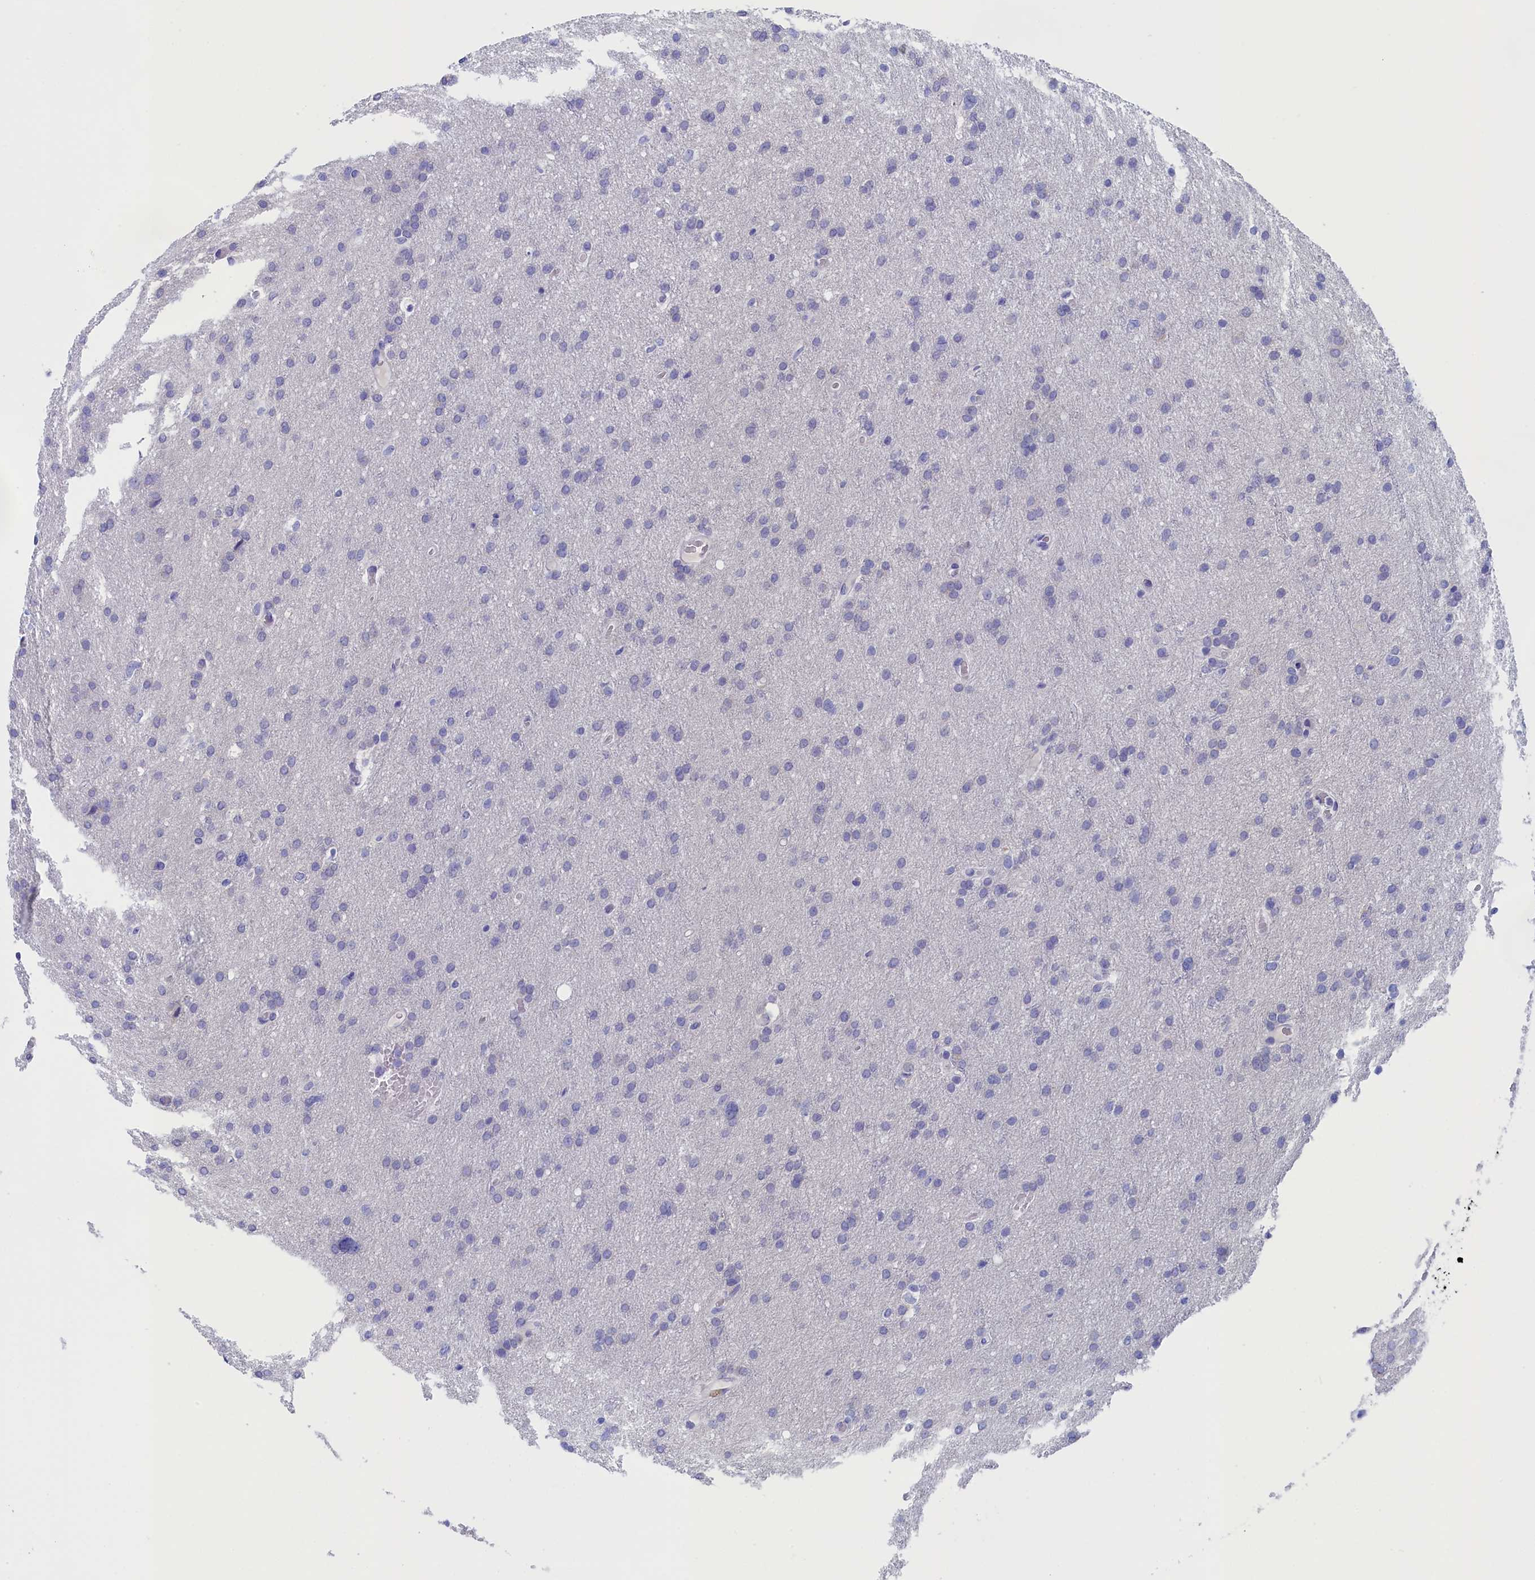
{"staining": {"intensity": "negative", "quantity": "none", "location": "none"}, "tissue": "glioma", "cell_type": "Tumor cells", "image_type": "cancer", "snomed": [{"axis": "morphology", "description": "Glioma, malignant, High grade"}, {"axis": "topography", "description": "Cerebral cortex"}], "caption": "Immunohistochemistry (IHC) photomicrograph of human glioma stained for a protein (brown), which exhibits no positivity in tumor cells.", "gene": "ANKRD2", "patient": {"sex": "female", "age": 36}}